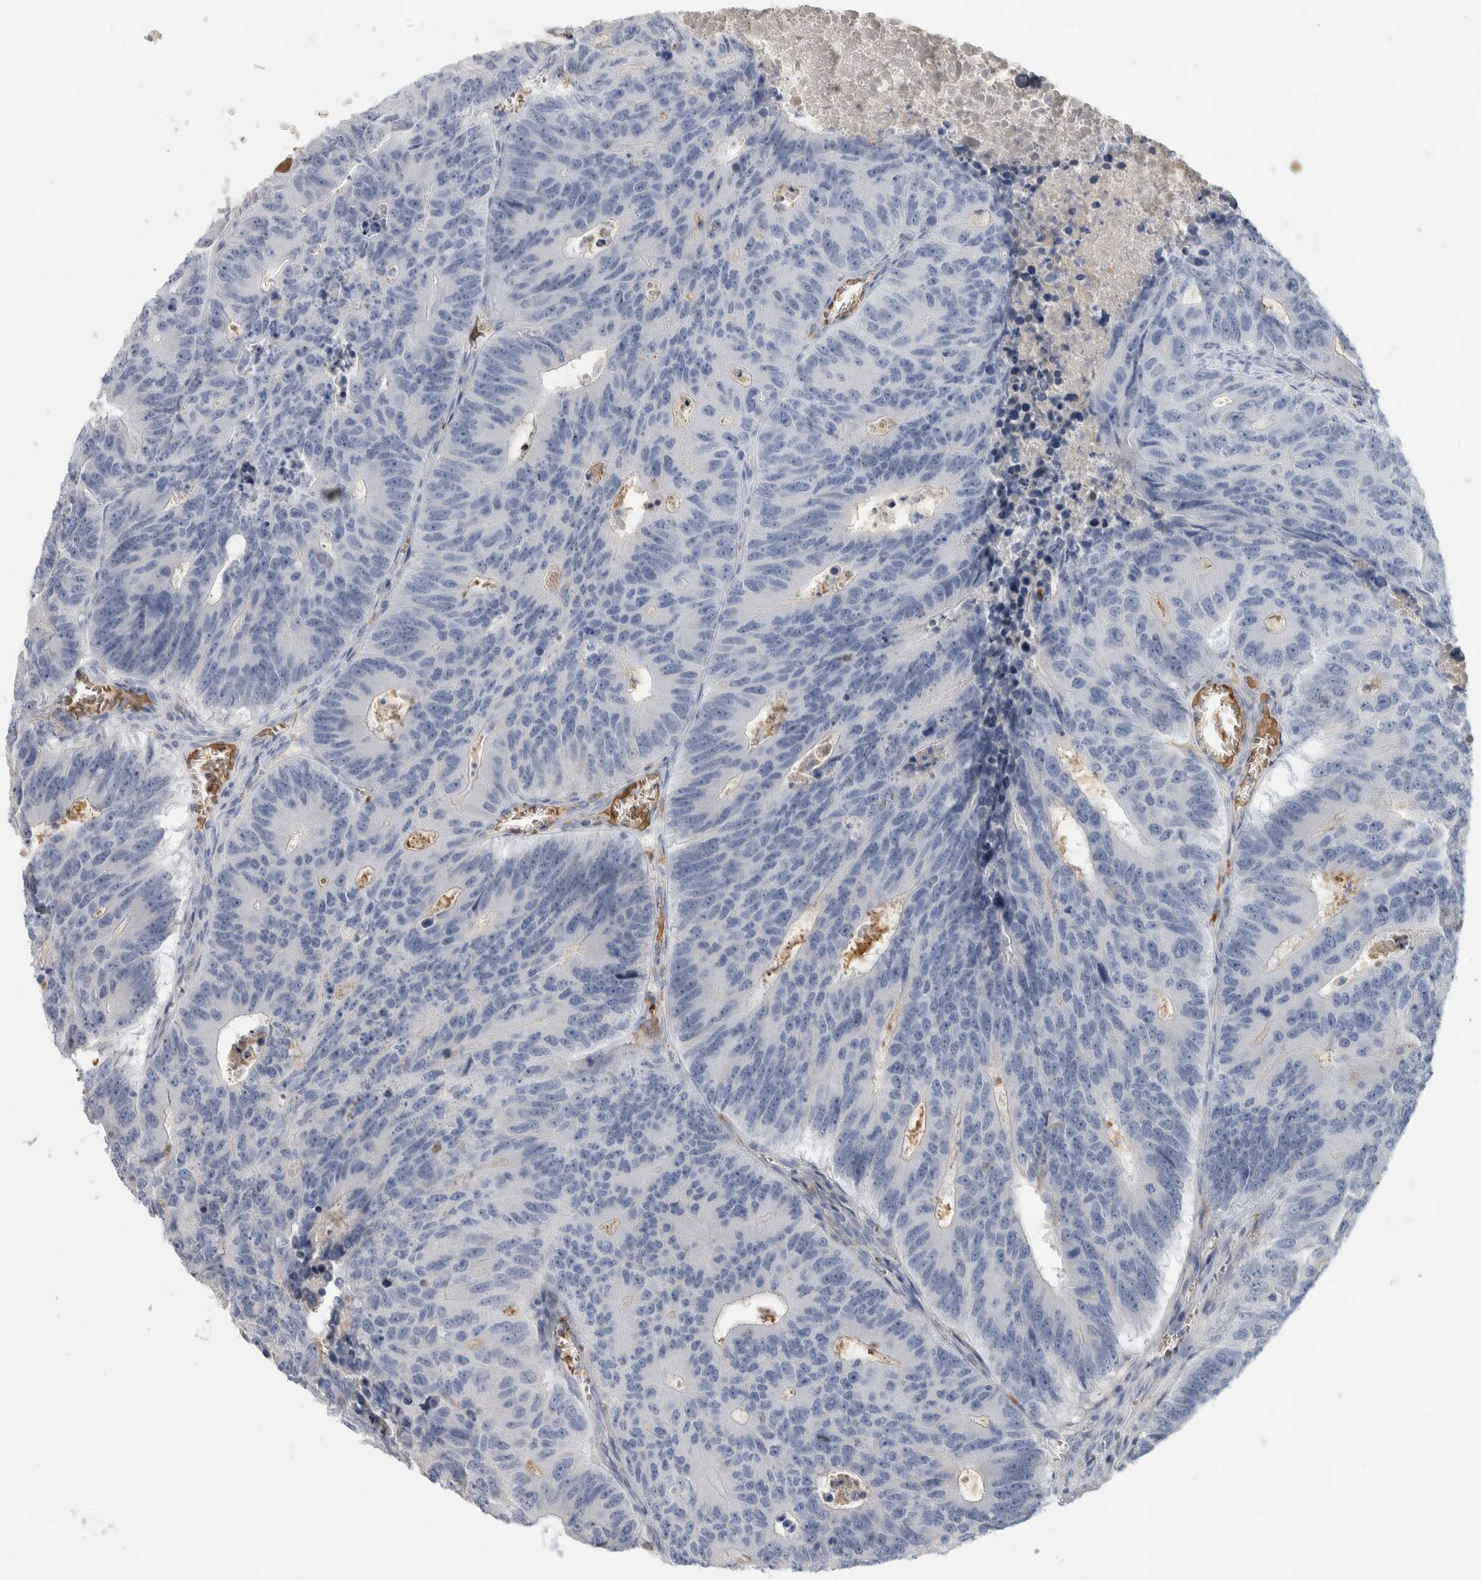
{"staining": {"intensity": "negative", "quantity": "none", "location": "none"}, "tissue": "colorectal cancer", "cell_type": "Tumor cells", "image_type": "cancer", "snomed": [{"axis": "morphology", "description": "Adenocarcinoma, NOS"}, {"axis": "topography", "description": "Colon"}], "caption": "A photomicrograph of human adenocarcinoma (colorectal) is negative for staining in tumor cells.", "gene": "CA1", "patient": {"sex": "male", "age": 87}}